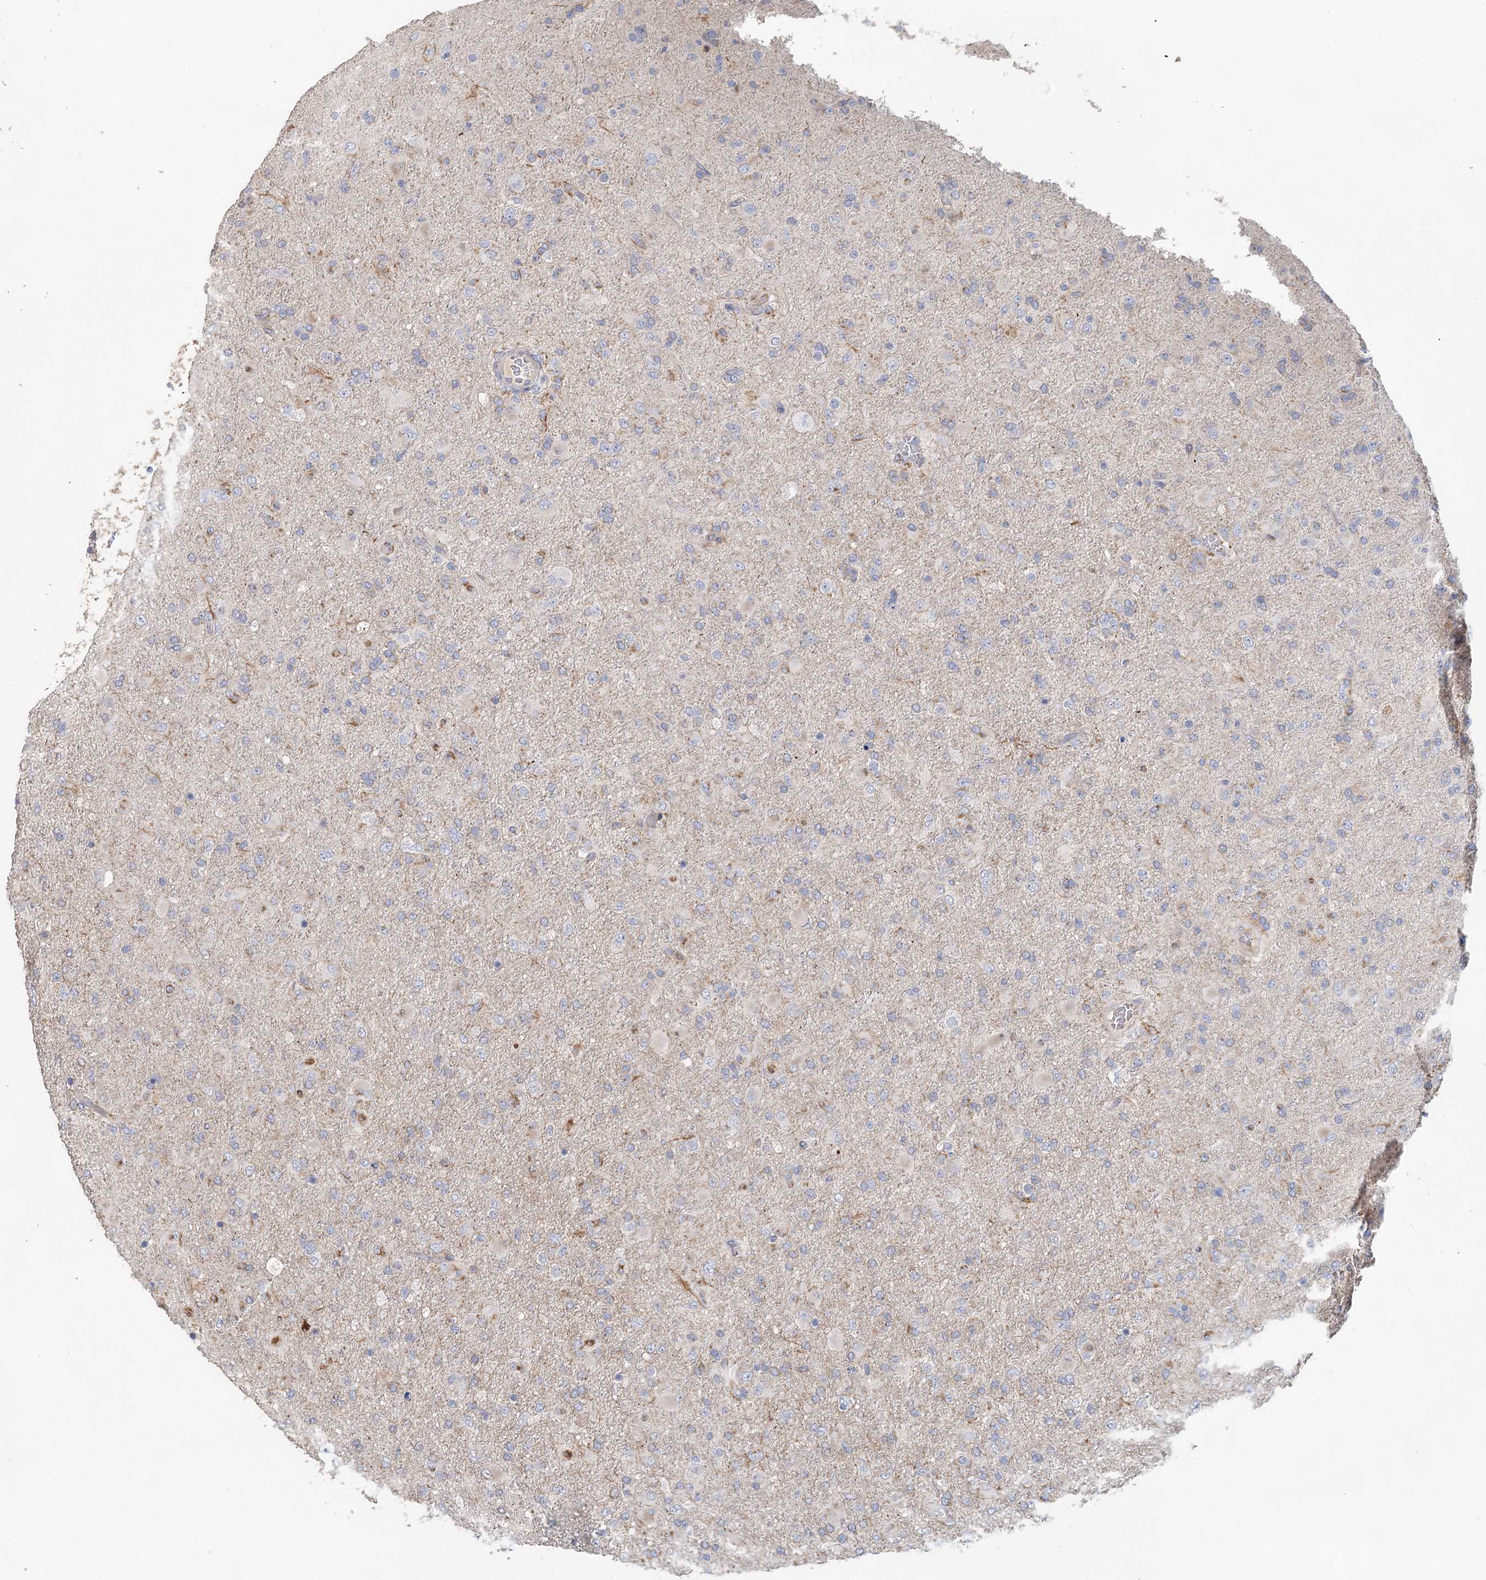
{"staining": {"intensity": "negative", "quantity": "none", "location": "none"}, "tissue": "glioma", "cell_type": "Tumor cells", "image_type": "cancer", "snomed": [{"axis": "morphology", "description": "Glioma, malignant, Low grade"}, {"axis": "topography", "description": "Brain"}], "caption": "Immunohistochemical staining of human glioma reveals no significant staining in tumor cells. Brightfield microscopy of immunohistochemistry stained with DAB (brown) and hematoxylin (blue), captured at high magnification.", "gene": "MYL6B", "patient": {"sex": "male", "age": 65}}